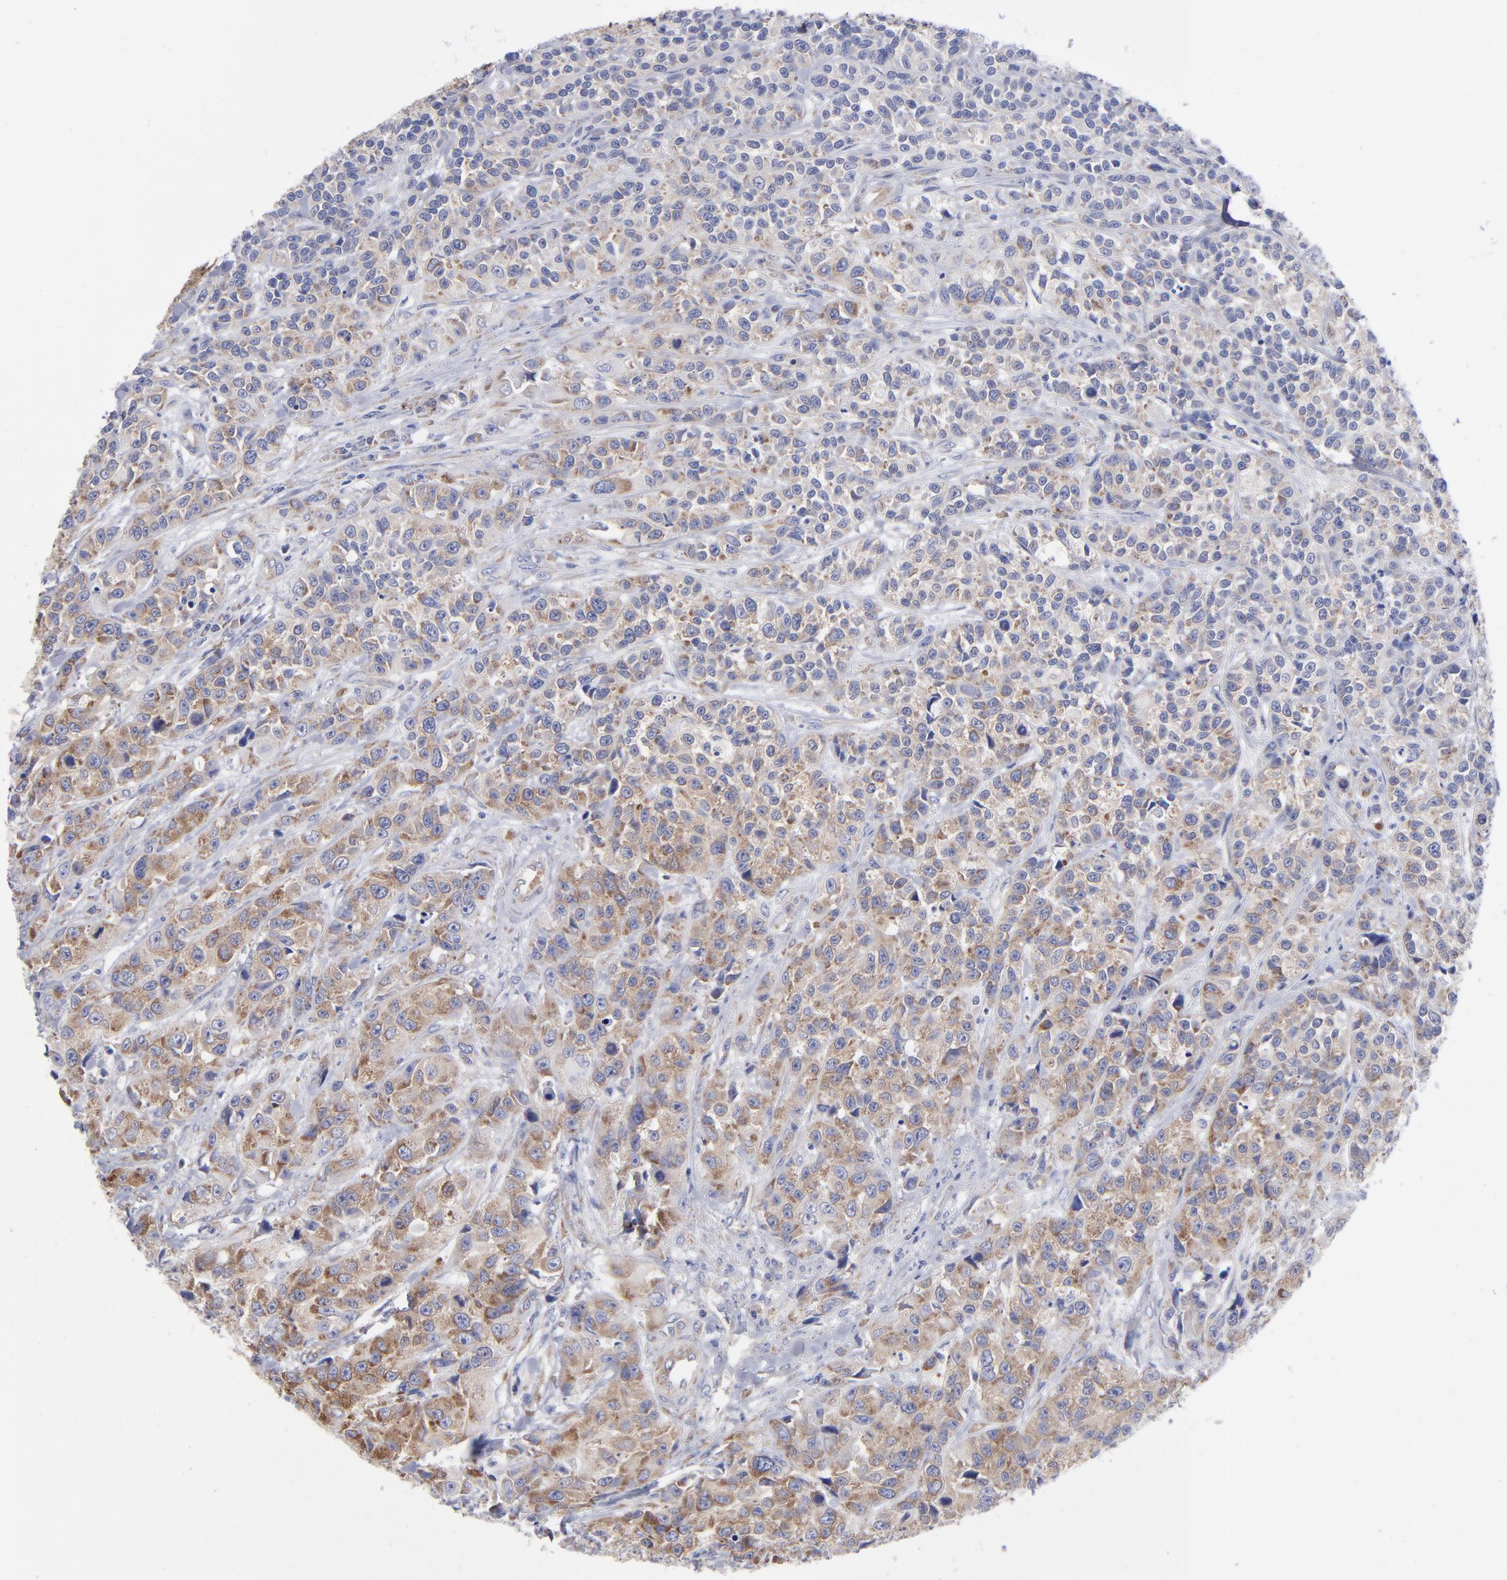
{"staining": {"intensity": "strong", "quantity": "25%-75%", "location": "cytoplasmic/membranous"}, "tissue": "urothelial cancer", "cell_type": "Tumor cells", "image_type": "cancer", "snomed": [{"axis": "morphology", "description": "Urothelial carcinoma, High grade"}, {"axis": "topography", "description": "Urinary bladder"}], "caption": "Protein staining of high-grade urothelial carcinoma tissue reveals strong cytoplasmic/membranous staining in about 25%-75% of tumor cells. (Stains: DAB (3,3'-diaminobenzidine) in brown, nuclei in blue, Microscopy: brightfield microscopy at high magnification).", "gene": "EIF2AK2", "patient": {"sex": "female", "age": 81}}